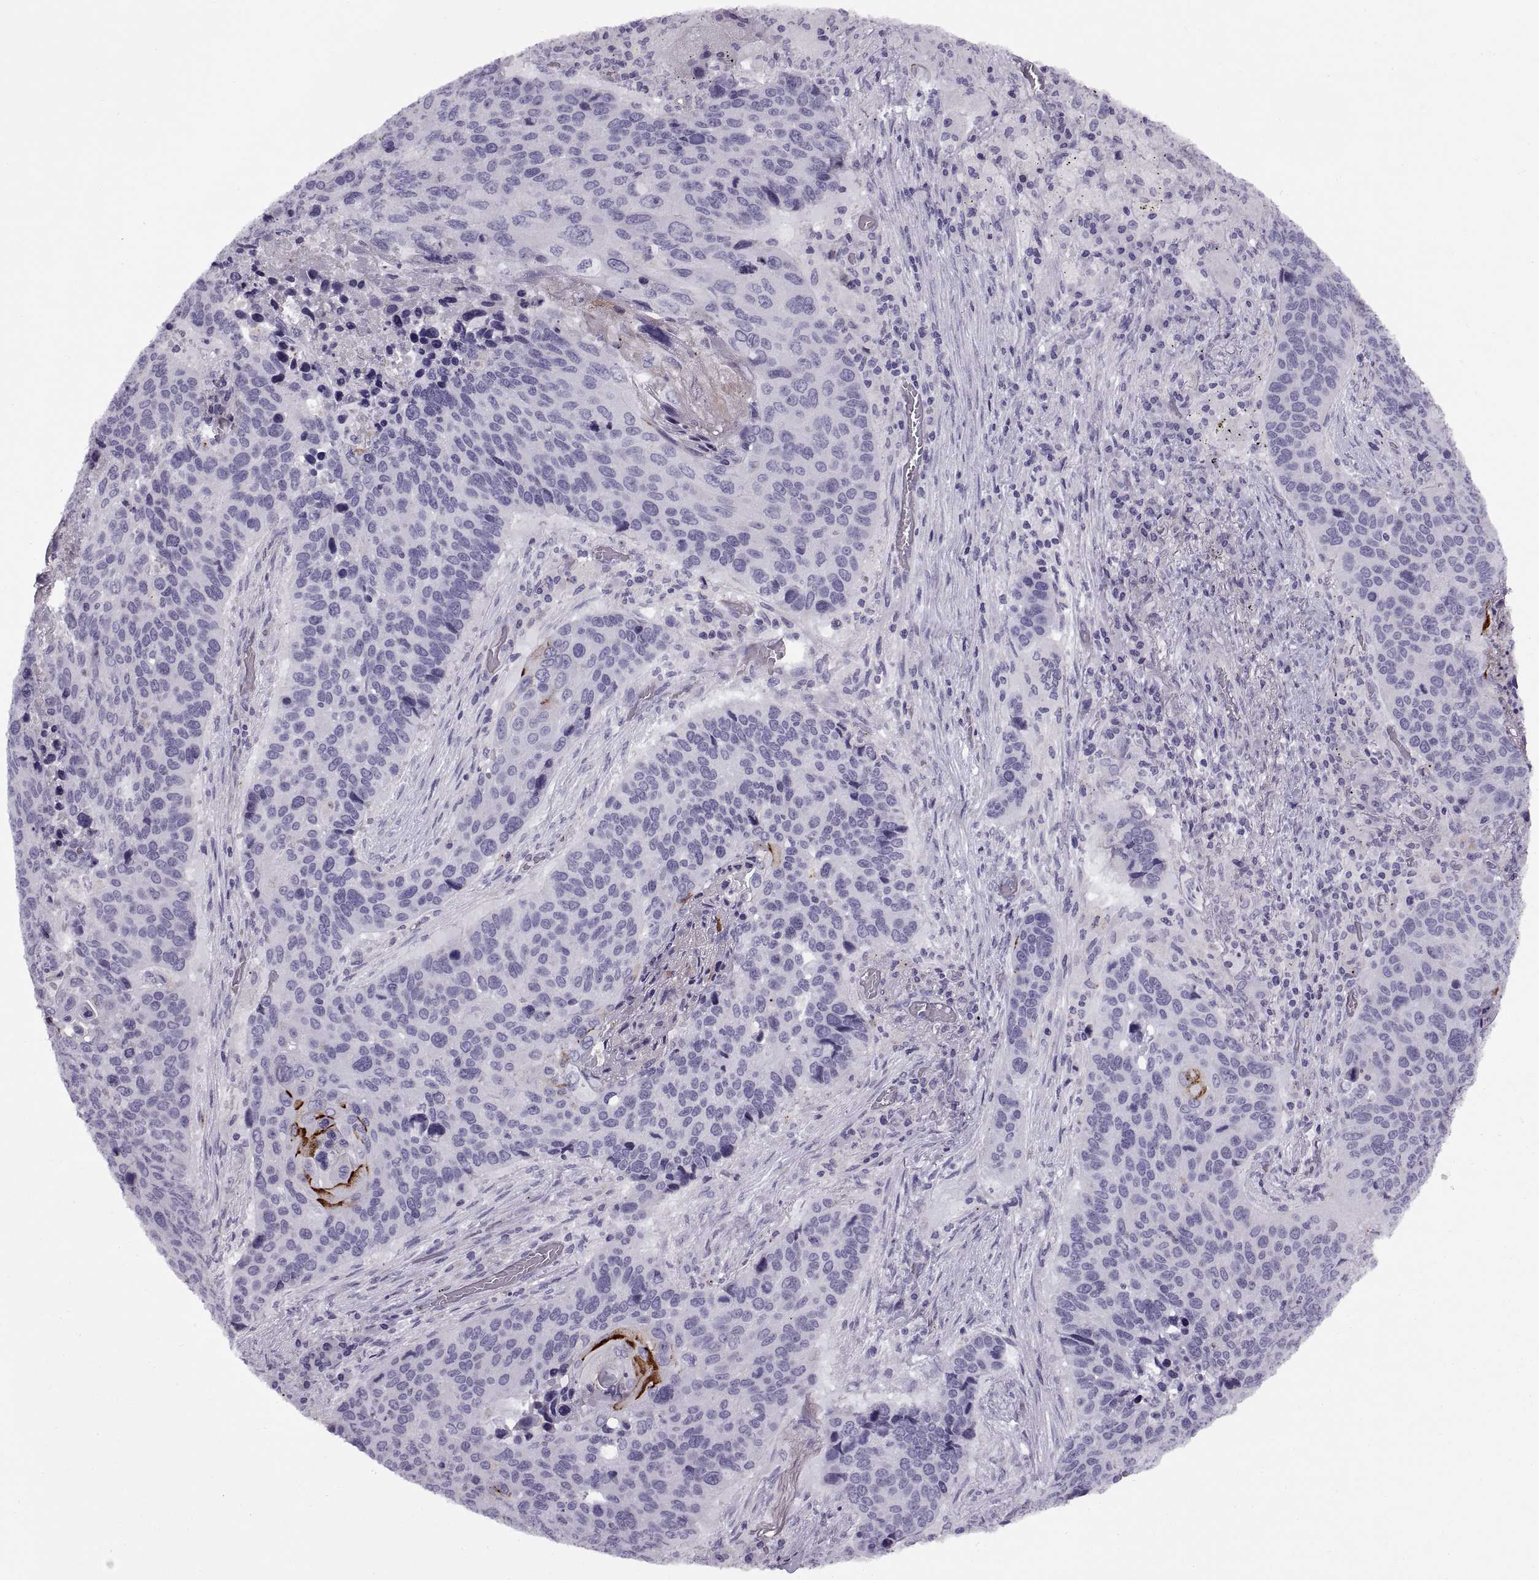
{"staining": {"intensity": "strong", "quantity": "<25%", "location": "cytoplasmic/membranous"}, "tissue": "lung cancer", "cell_type": "Tumor cells", "image_type": "cancer", "snomed": [{"axis": "morphology", "description": "Squamous cell carcinoma, NOS"}, {"axis": "topography", "description": "Lung"}], "caption": "Protein expression by immunohistochemistry exhibits strong cytoplasmic/membranous positivity in about <25% of tumor cells in lung cancer (squamous cell carcinoma). (brown staining indicates protein expression, while blue staining denotes nuclei).", "gene": "CALCR", "patient": {"sex": "male", "age": 68}}